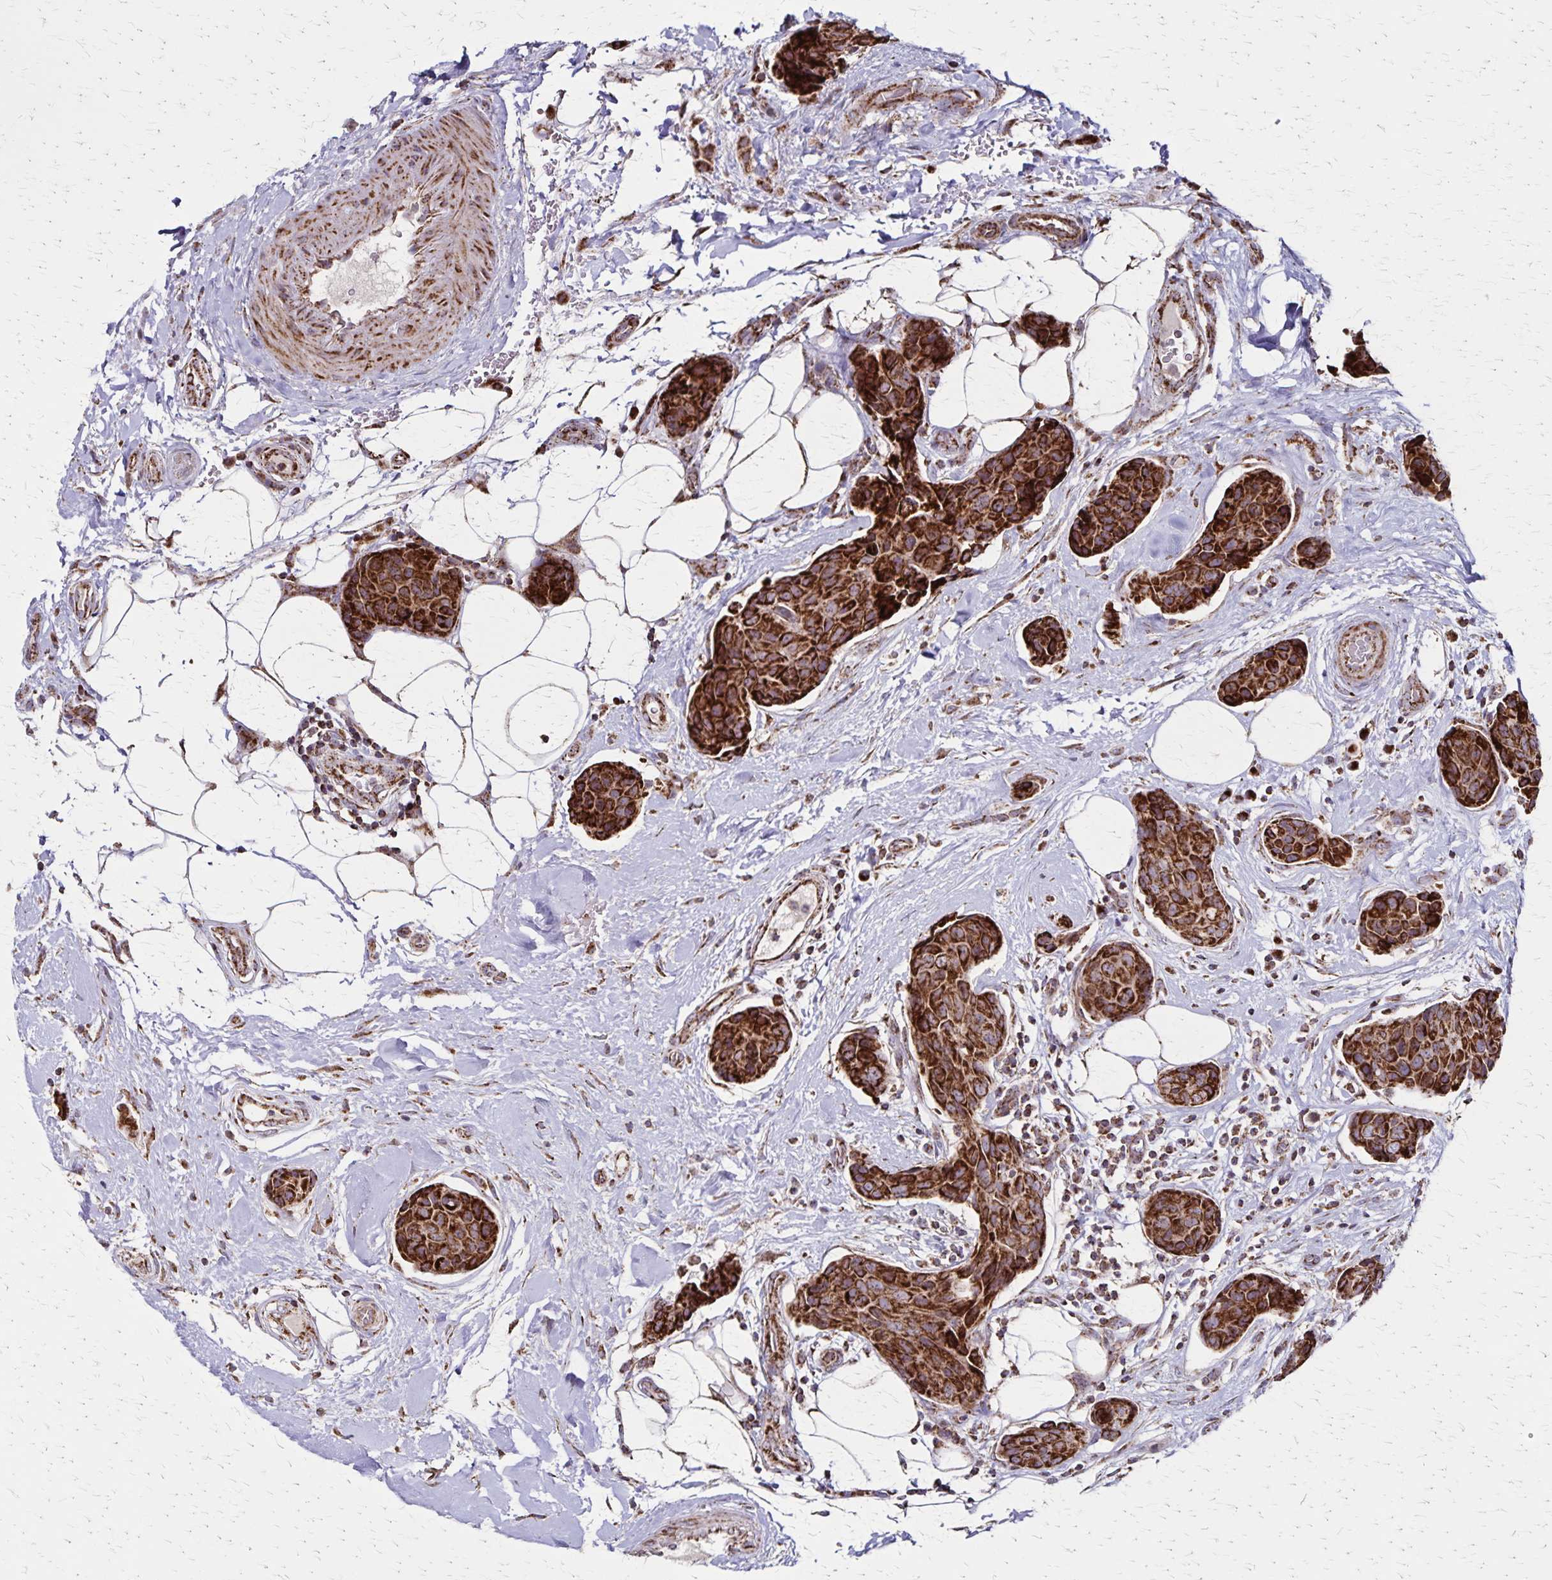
{"staining": {"intensity": "strong", "quantity": ">75%", "location": "cytoplasmic/membranous"}, "tissue": "breast cancer", "cell_type": "Tumor cells", "image_type": "cancer", "snomed": [{"axis": "morphology", "description": "Duct carcinoma"}, {"axis": "topography", "description": "Breast"}, {"axis": "topography", "description": "Lymph node"}], "caption": "Breast cancer was stained to show a protein in brown. There is high levels of strong cytoplasmic/membranous staining in about >75% of tumor cells.", "gene": "NFS1", "patient": {"sex": "female", "age": 80}}